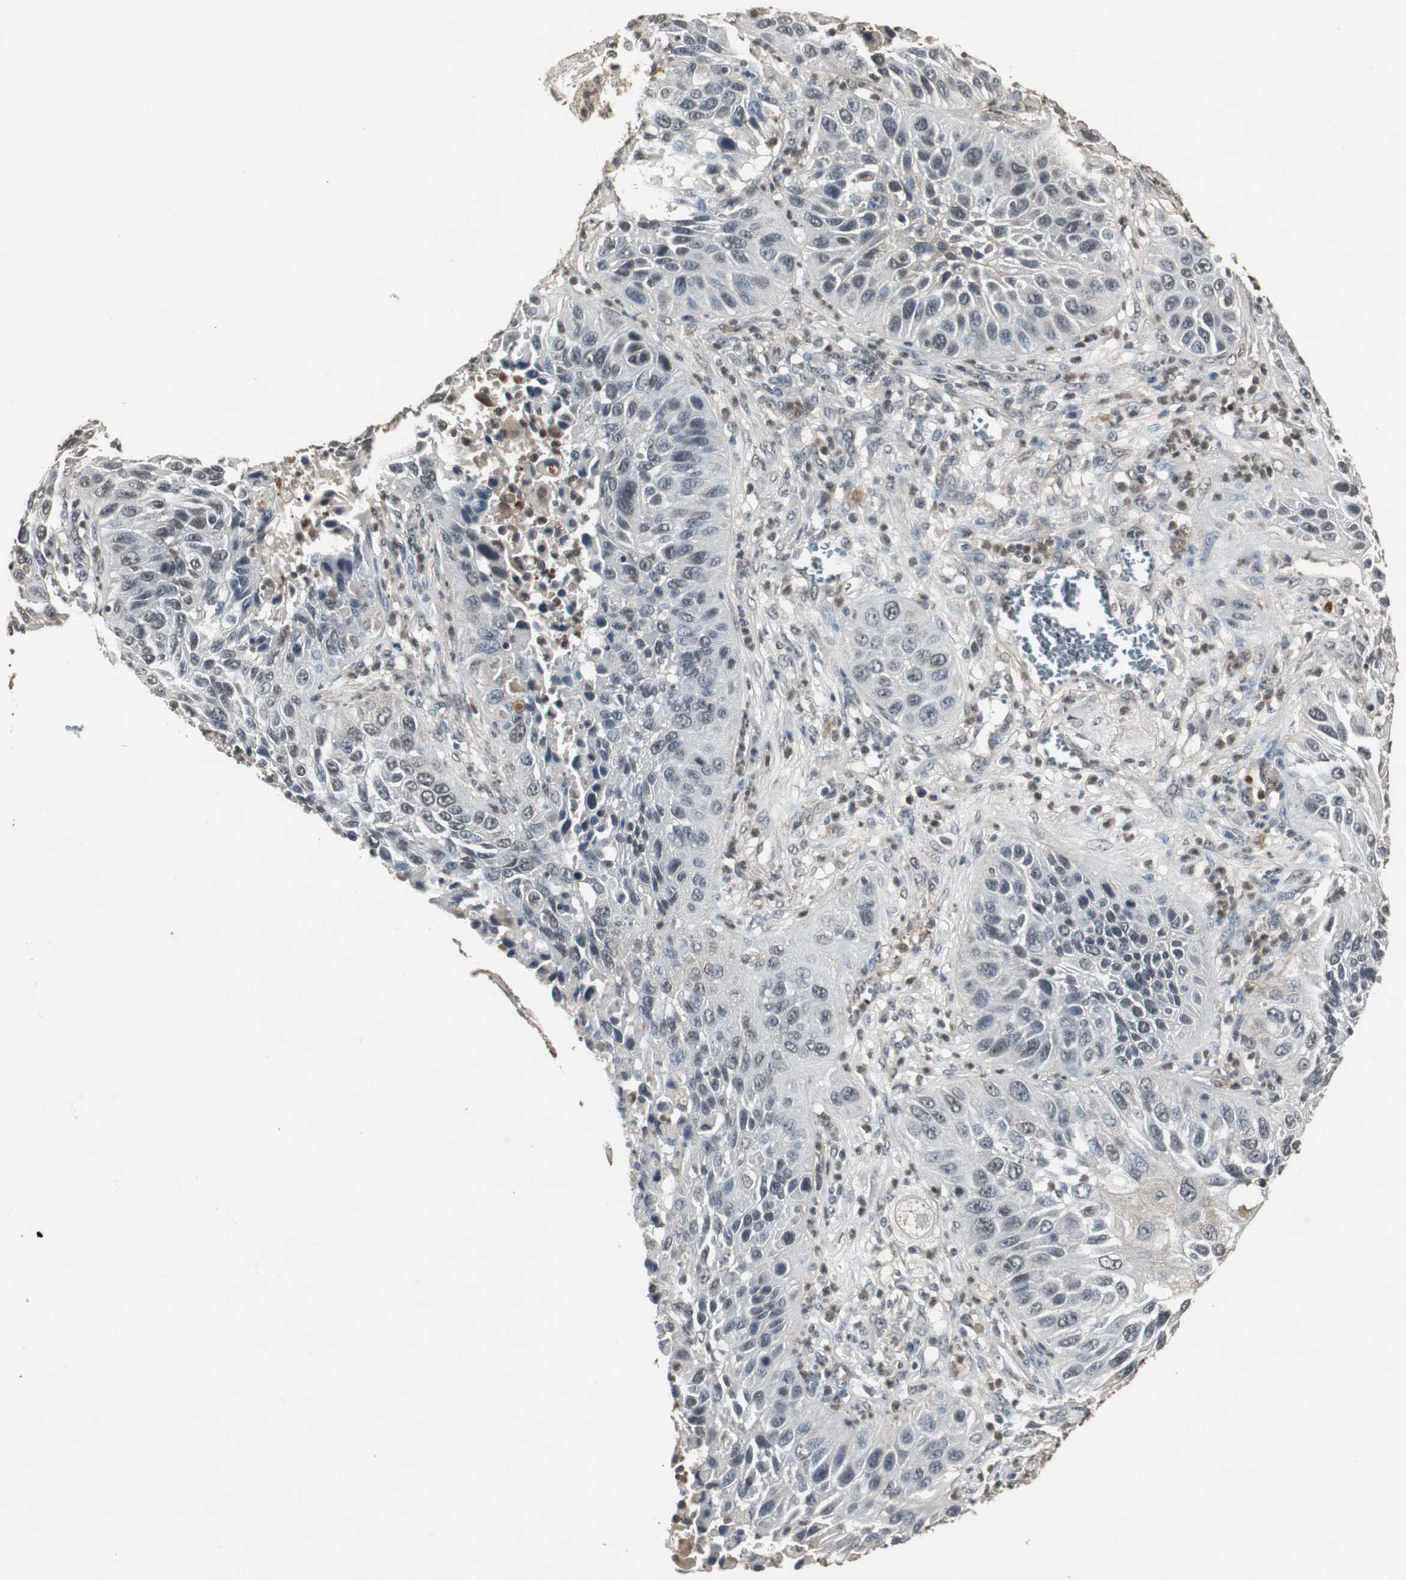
{"staining": {"intensity": "weak", "quantity": "25%-75%", "location": "cytoplasmic/membranous,nuclear"}, "tissue": "lung cancer", "cell_type": "Tumor cells", "image_type": "cancer", "snomed": [{"axis": "morphology", "description": "Squamous cell carcinoma, NOS"}, {"axis": "topography", "description": "Lung"}], "caption": "Immunohistochemical staining of lung cancer (squamous cell carcinoma) reveals low levels of weak cytoplasmic/membranous and nuclear protein positivity in about 25%-75% of tumor cells.", "gene": "EMX1", "patient": {"sex": "female", "age": 76}}